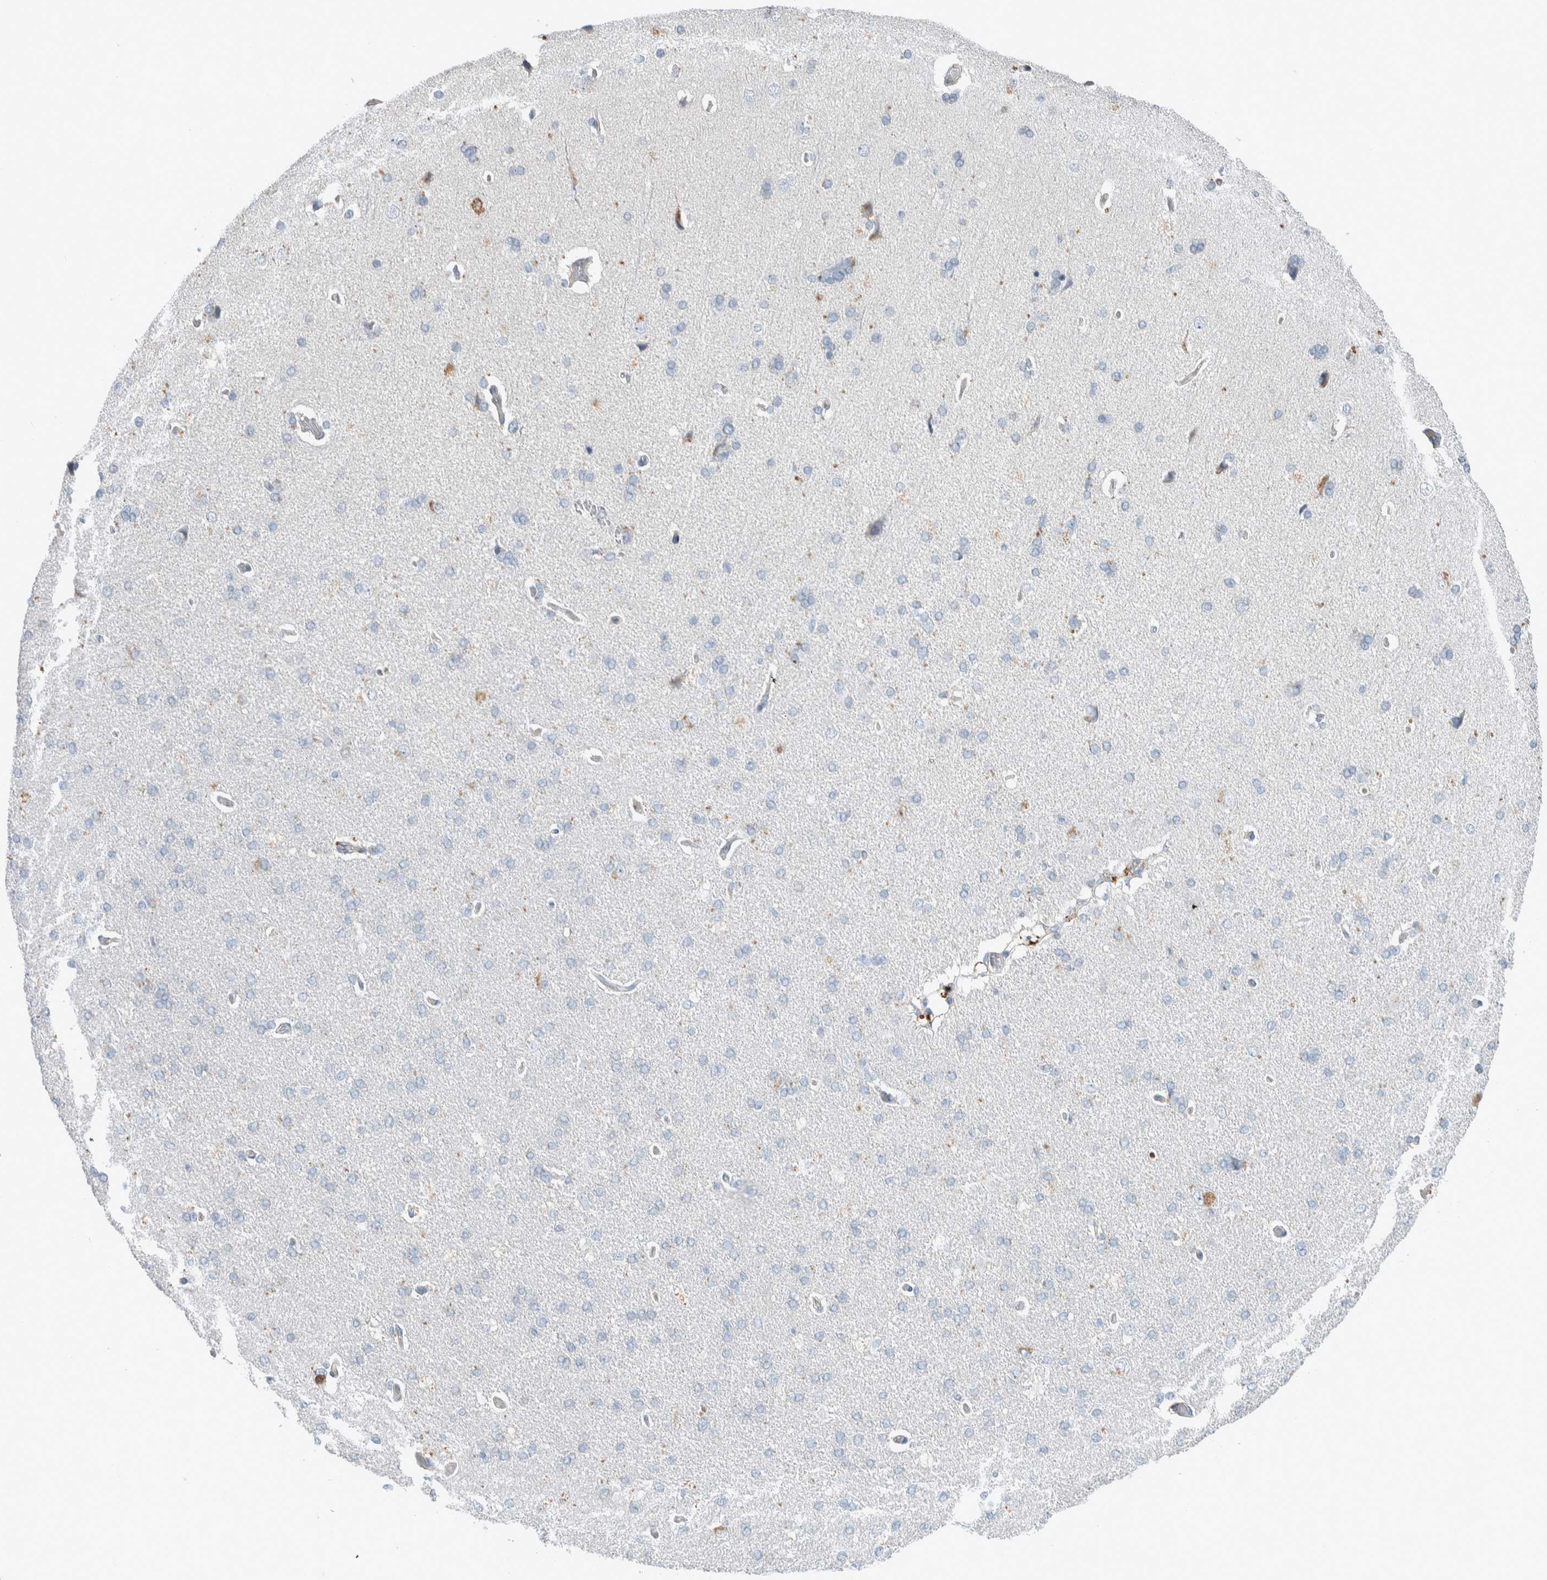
{"staining": {"intensity": "weak", "quantity": "<25%", "location": "cytoplasmic/membranous"}, "tissue": "cerebral cortex", "cell_type": "Endothelial cells", "image_type": "normal", "snomed": [{"axis": "morphology", "description": "Normal tissue, NOS"}, {"axis": "topography", "description": "Cerebral cortex"}], "caption": "An image of human cerebral cortex is negative for staining in endothelial cells. (Brightfield microscopy of DAB (3,3'-diaminobenzidine) immunohistochemistry (IHC) at high magnification).", "gene": "NFKB2", "patient": {"sex": "male", "age": 62}}